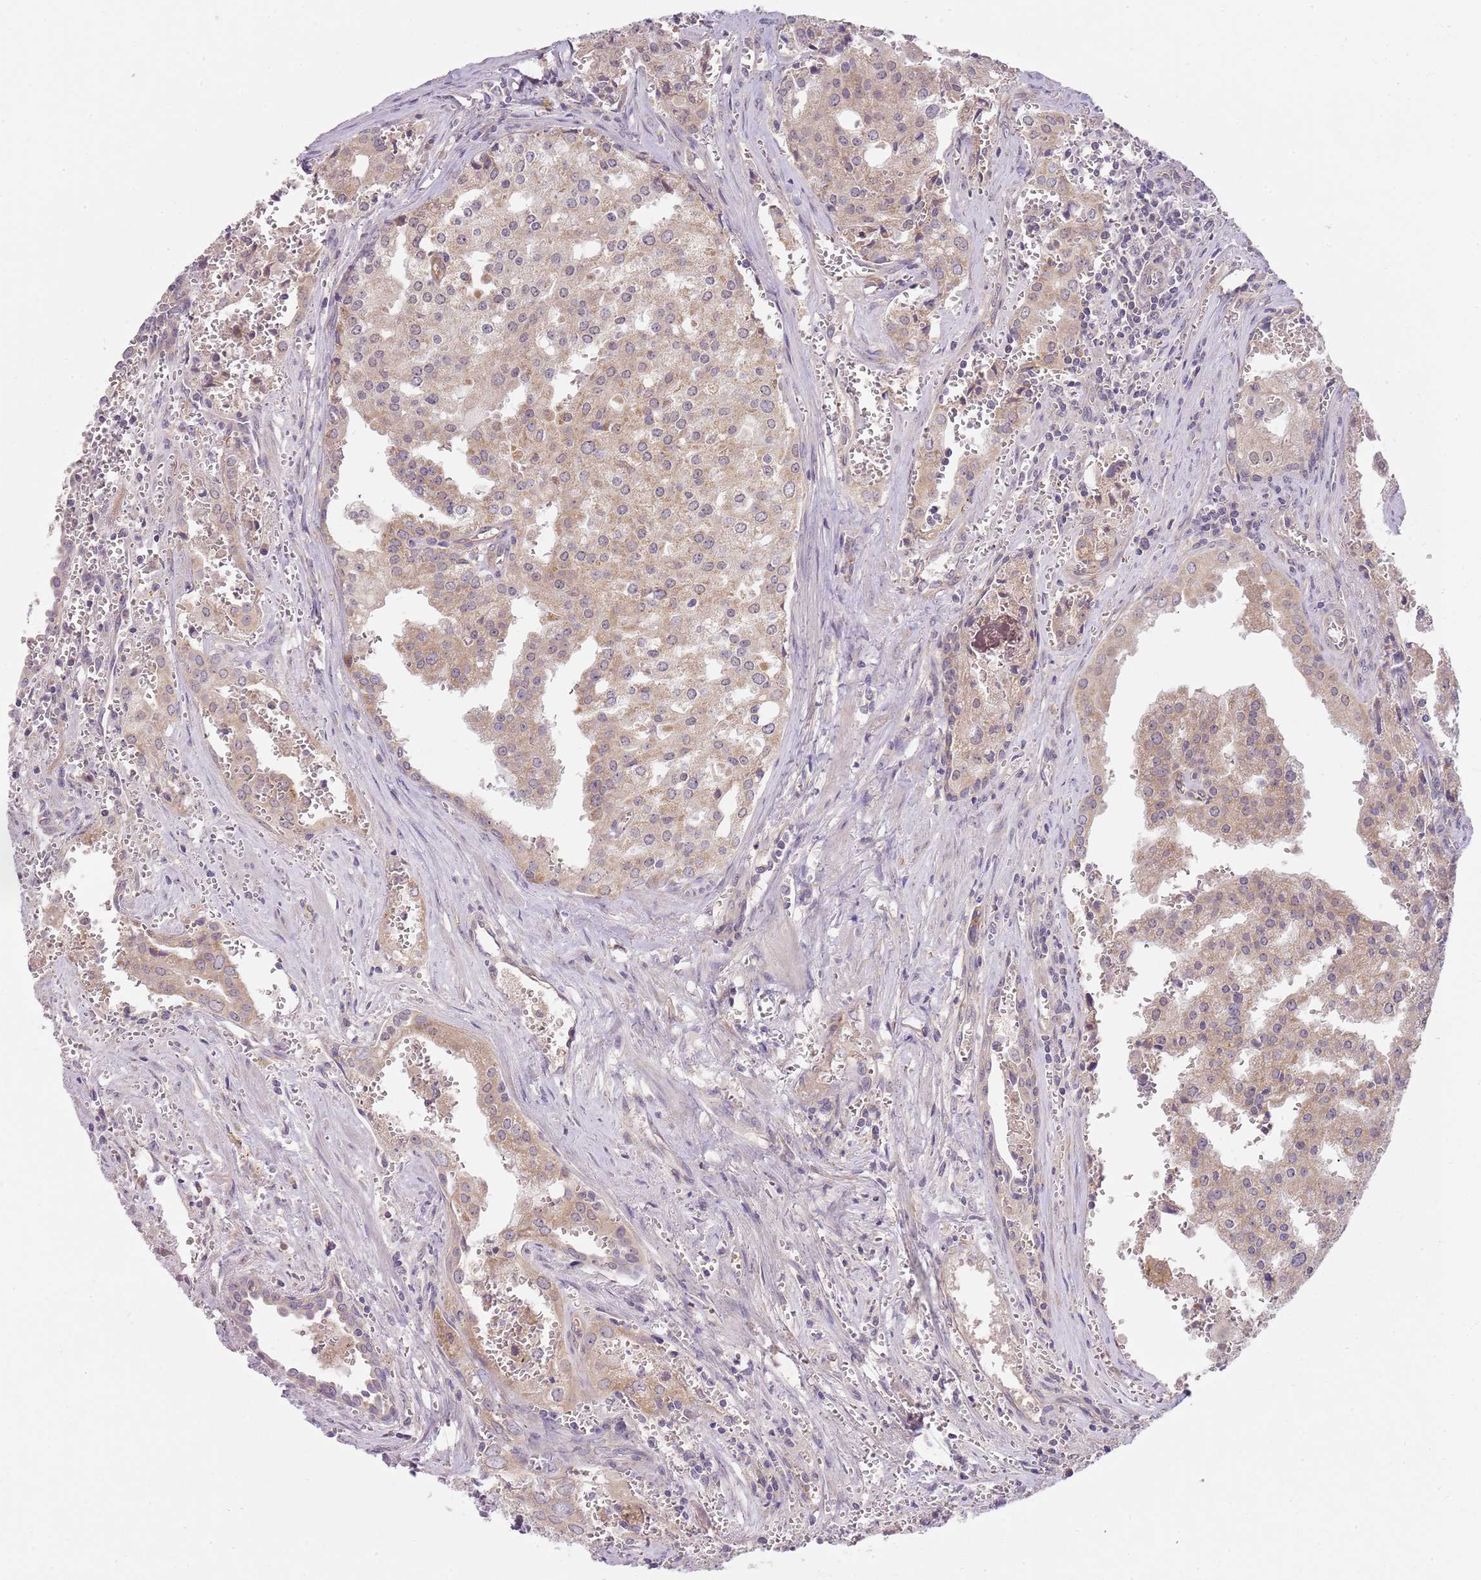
{"staining": {"intensity": "weak", "quantity": "25%-75%", "location": "cytoplasmic/membranous"}, "tissue": "prostate cancer", "cell_type": "Tumor cells", "image_type": "cancer", "snomed": [{"axis": "morphology", "description": "Adenocarcinoma, High grade"}, {"axis": "topography", "description": "Prostate"}], "caption": "DAB immunohistochemical staining of prostate cancer (high-grade adenocarcinoma) exhibits weak cytoplasmic/membranous protein expression in about 25%-75% of tumor cells.", "gene": "SKOR2", "patient": {"sex": "male", "age": 68}}